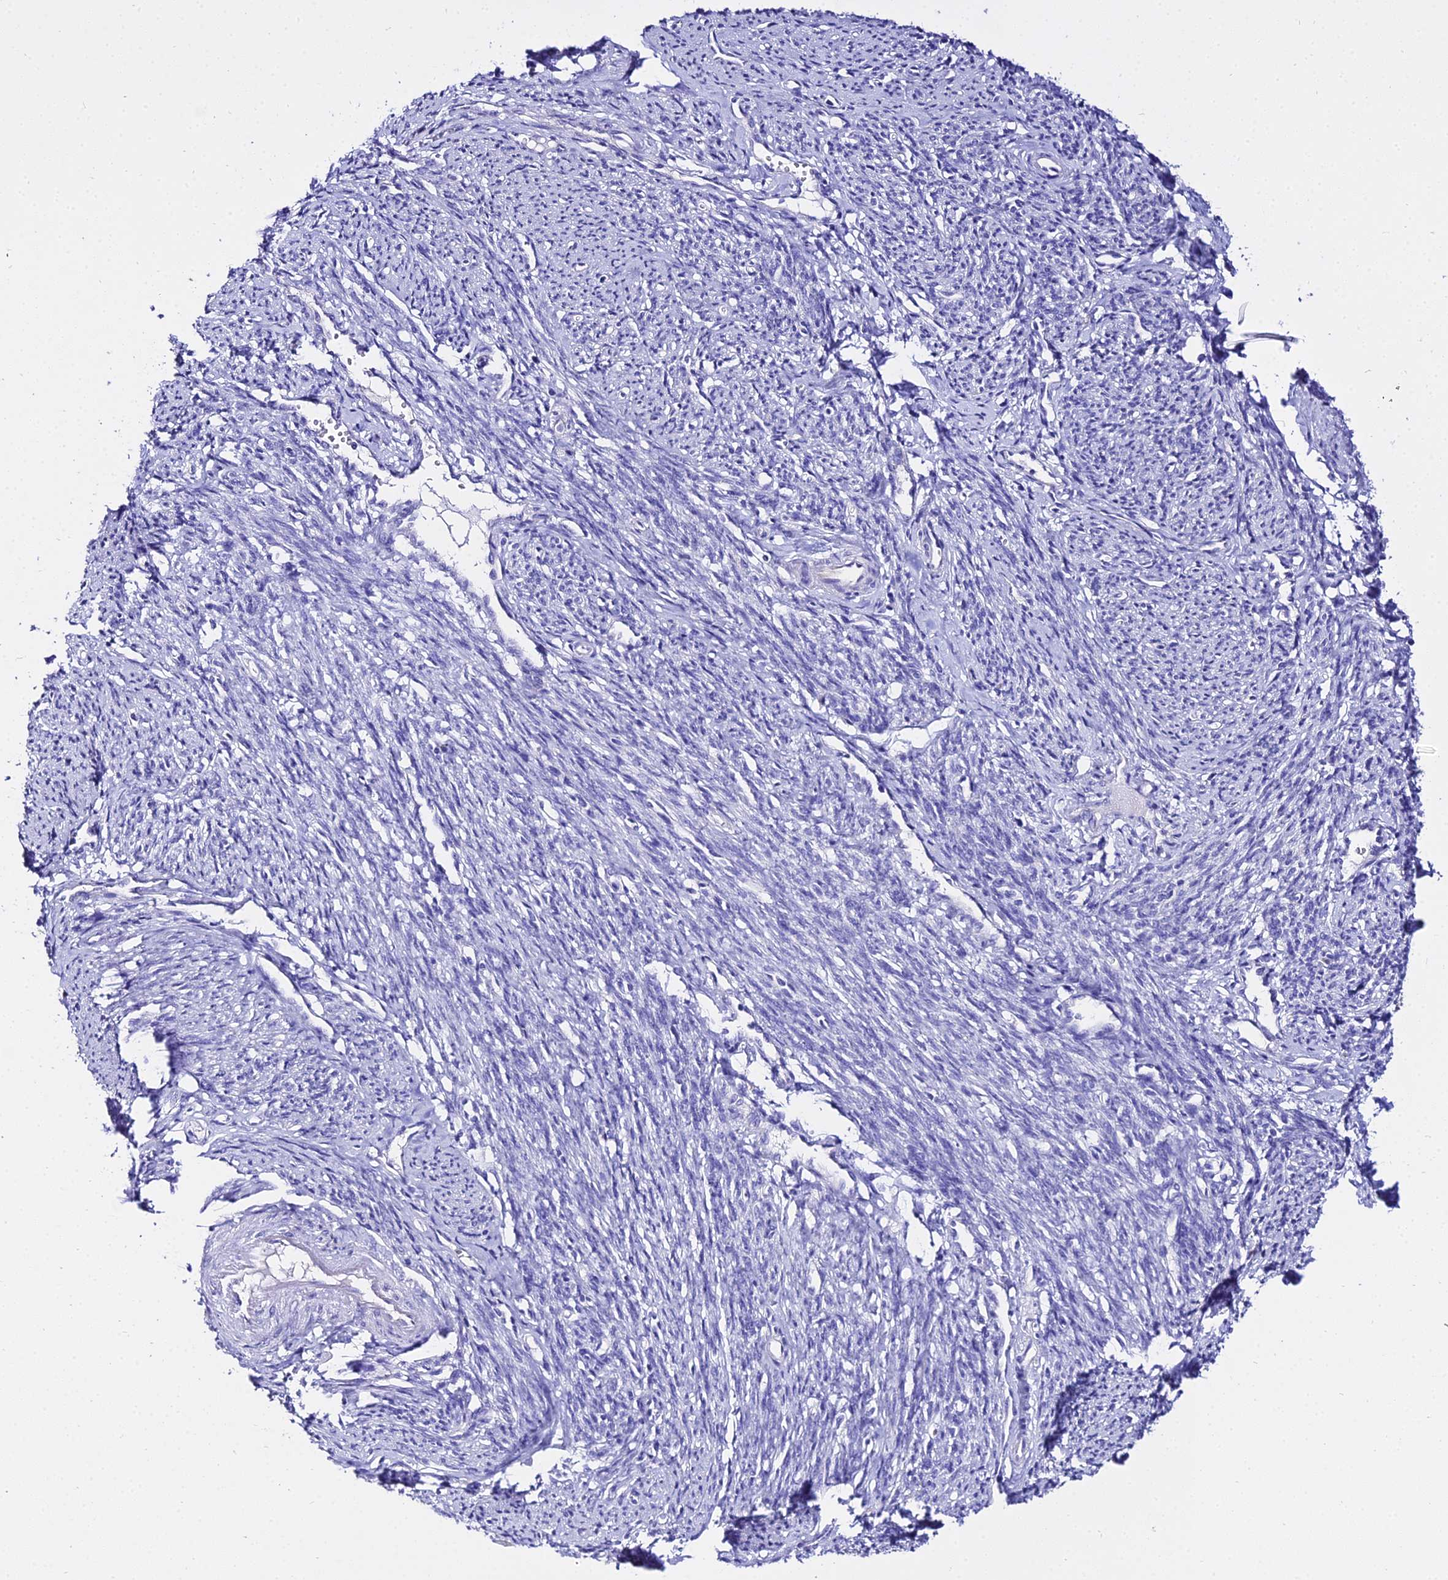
{"staining": {"intensity": "negative", "quantity": "none", "location": "none"}, "tissue": "smooth muscle", "cell_type": "Smooth muscle cells", "image_type": "normal", "snomed": [{"axis": "morphology", "description": "Normal tissue, NOS"}, {"axis": "topography", "description": "Smooth muscle"}, {"axis": "topography", "description": "Uterus"}], "caption": "High magnification brightfield microscopy of unremarkable smooth muscle stained with DAB (3,3'-diaminobenzidine) (brown) and counterstained with hematoxylin (blue): smooth muscle cells show no significant staining.", "gene": "TUBA1A", "patient": {"sex": "female", "age": 59}}